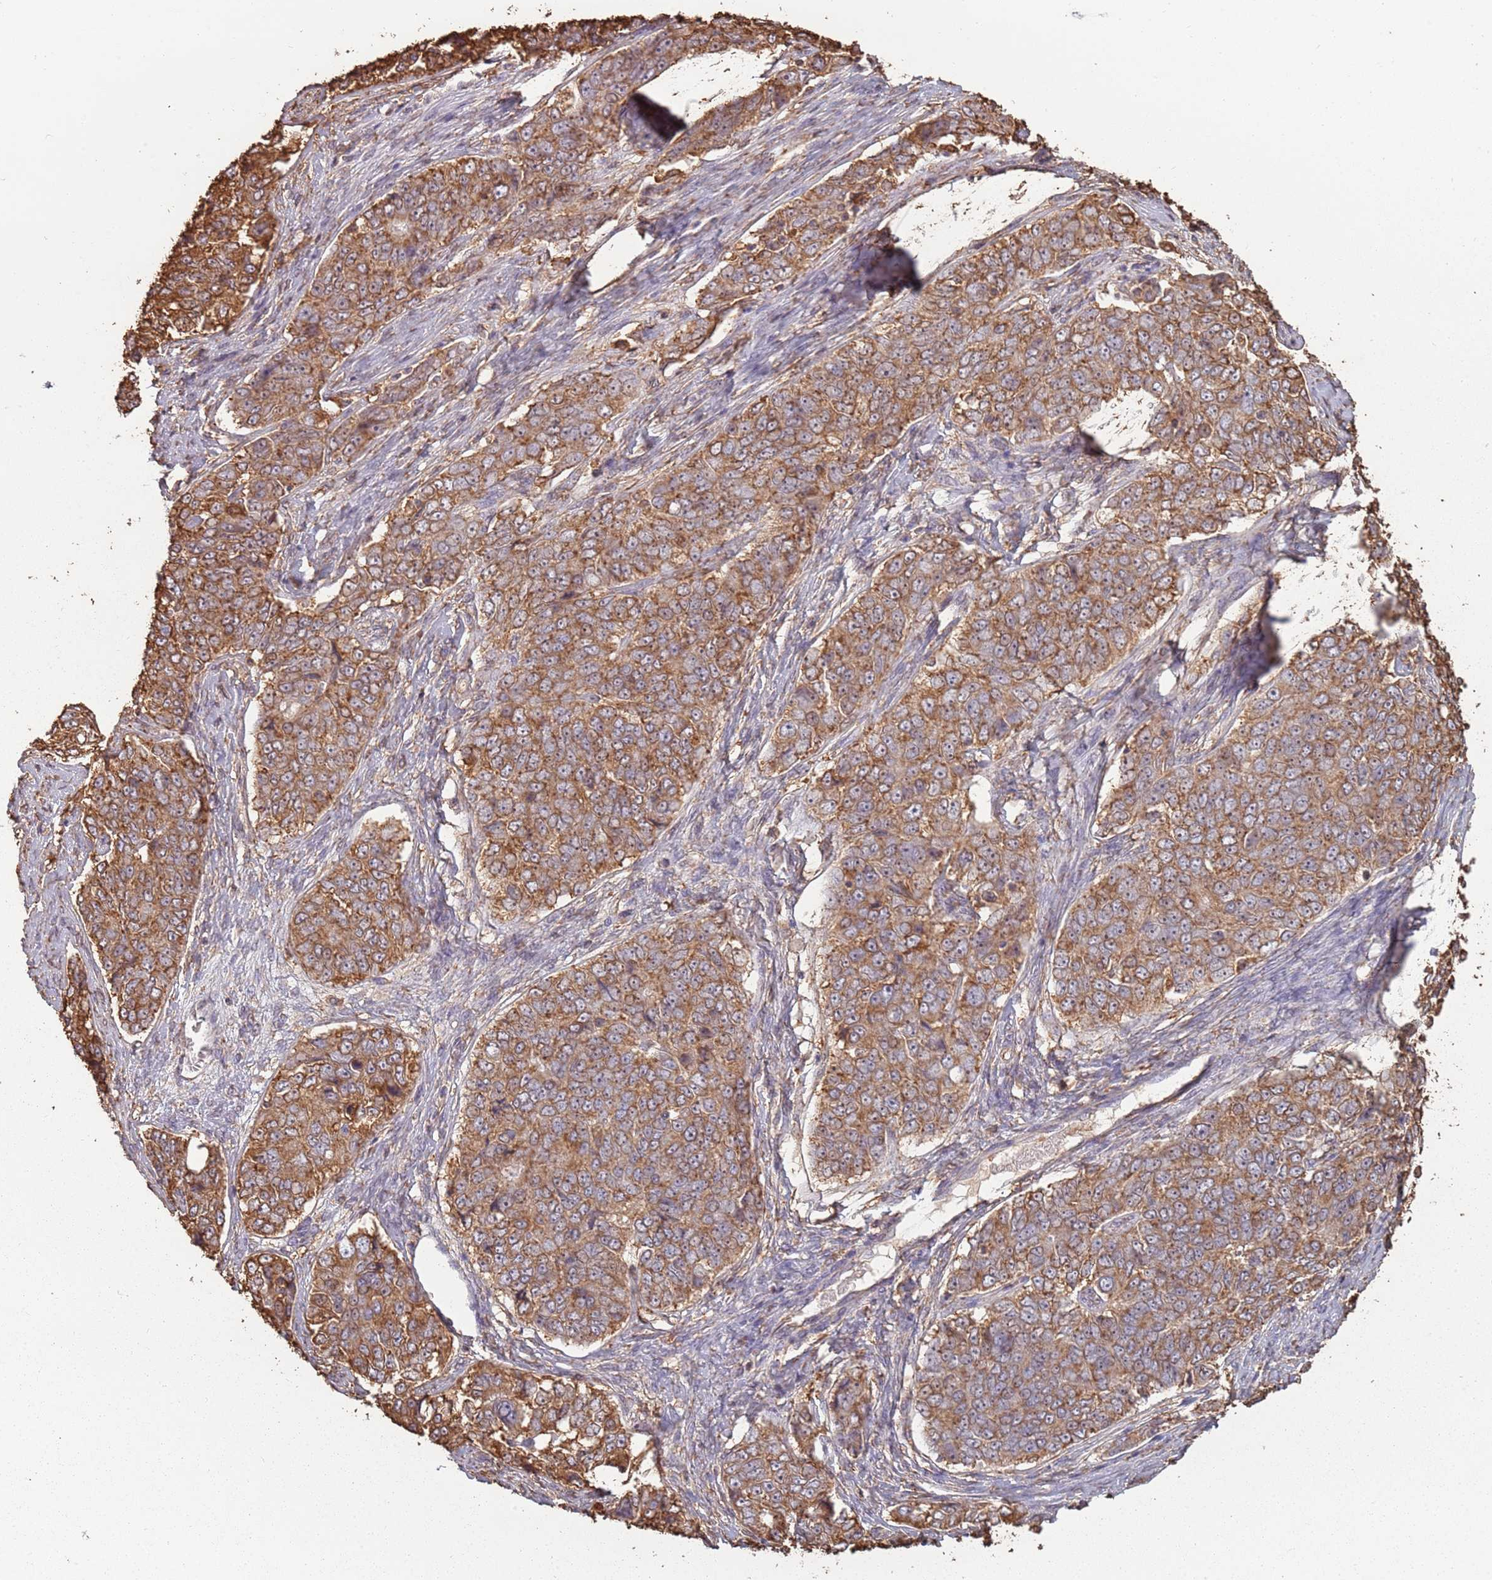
{"staining": {"intensity": "moderate", "quantity": ">75%", "location": "cytoplasmic/membranous"}, "tissue": "ovarian cancer", "cell_type": "Tumor cells", "image_type": "cancer", "snomed": [{"axis": "morphology", "description": "Carcinoma, endometroid"}, {"axis": "topography", "description": "Ovary"}], "caption": "This histopathology image reveals immunohistochemistry staining of human ovarian endometroid carcinoma, with medium moderate cytoplasmic/membranous staining in about >75% of tumor cells.", "gene": "ATOSB", "patient": {"sex": "female", "age": 51}}